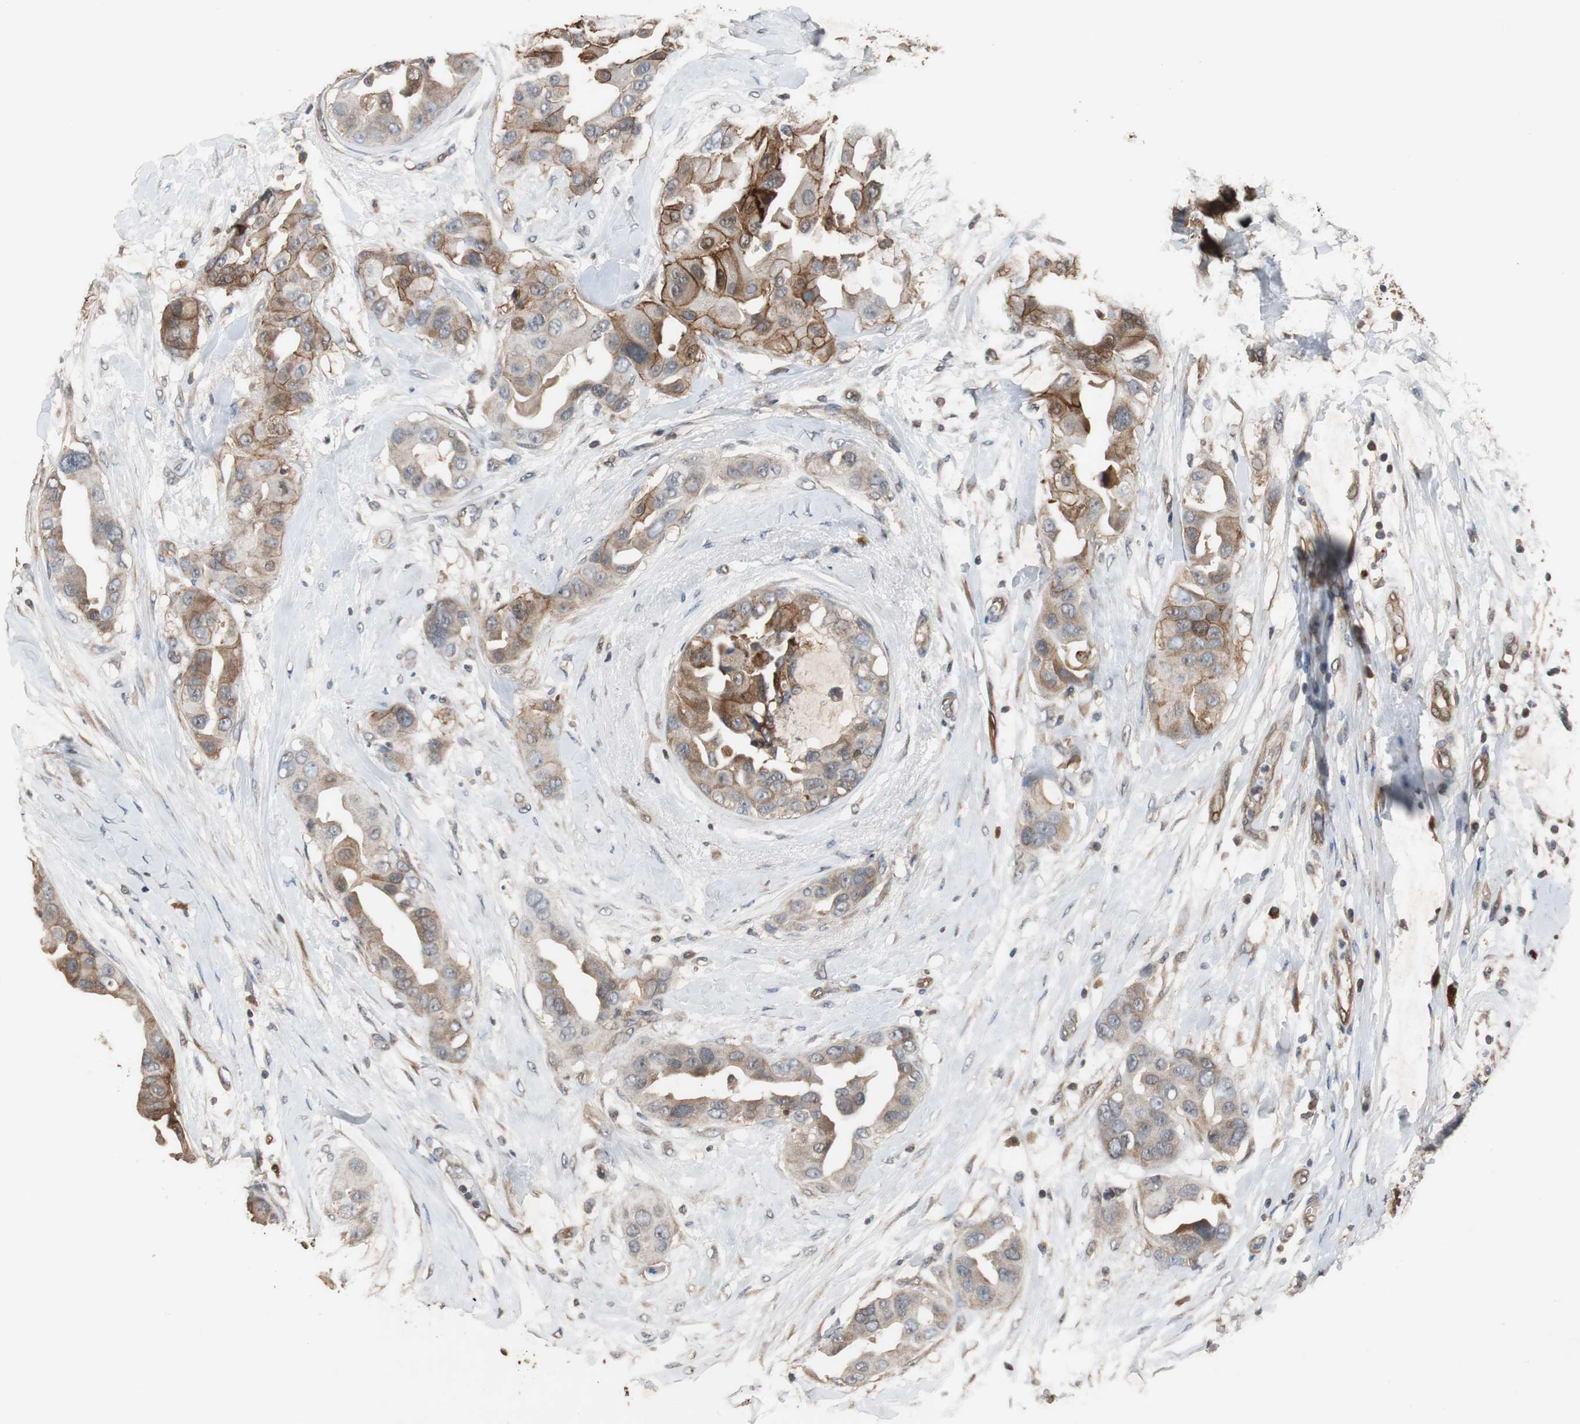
{"staining": {"intensity": "moderate", "quantity": ">75%", "location": "cytoplasmic/membranous"}, "tissue": "breast cancer", "cell_type": "Tumor cells", "image_type": "cancer", "snomed": [{"axis": "morphology", "description": "Duct carcinoma"}, {"axis": "topography", "description": "Breast"}], "caption": "Brown immunohistochemical staining in human breast cancer (infiltrating ductal carcinoma) displays moderate cytoplasmic/membranous positivity in approximately >75% of tumor cells.", "gene": "NDRG1", "patient": {"sex": "female", "age": 40}}